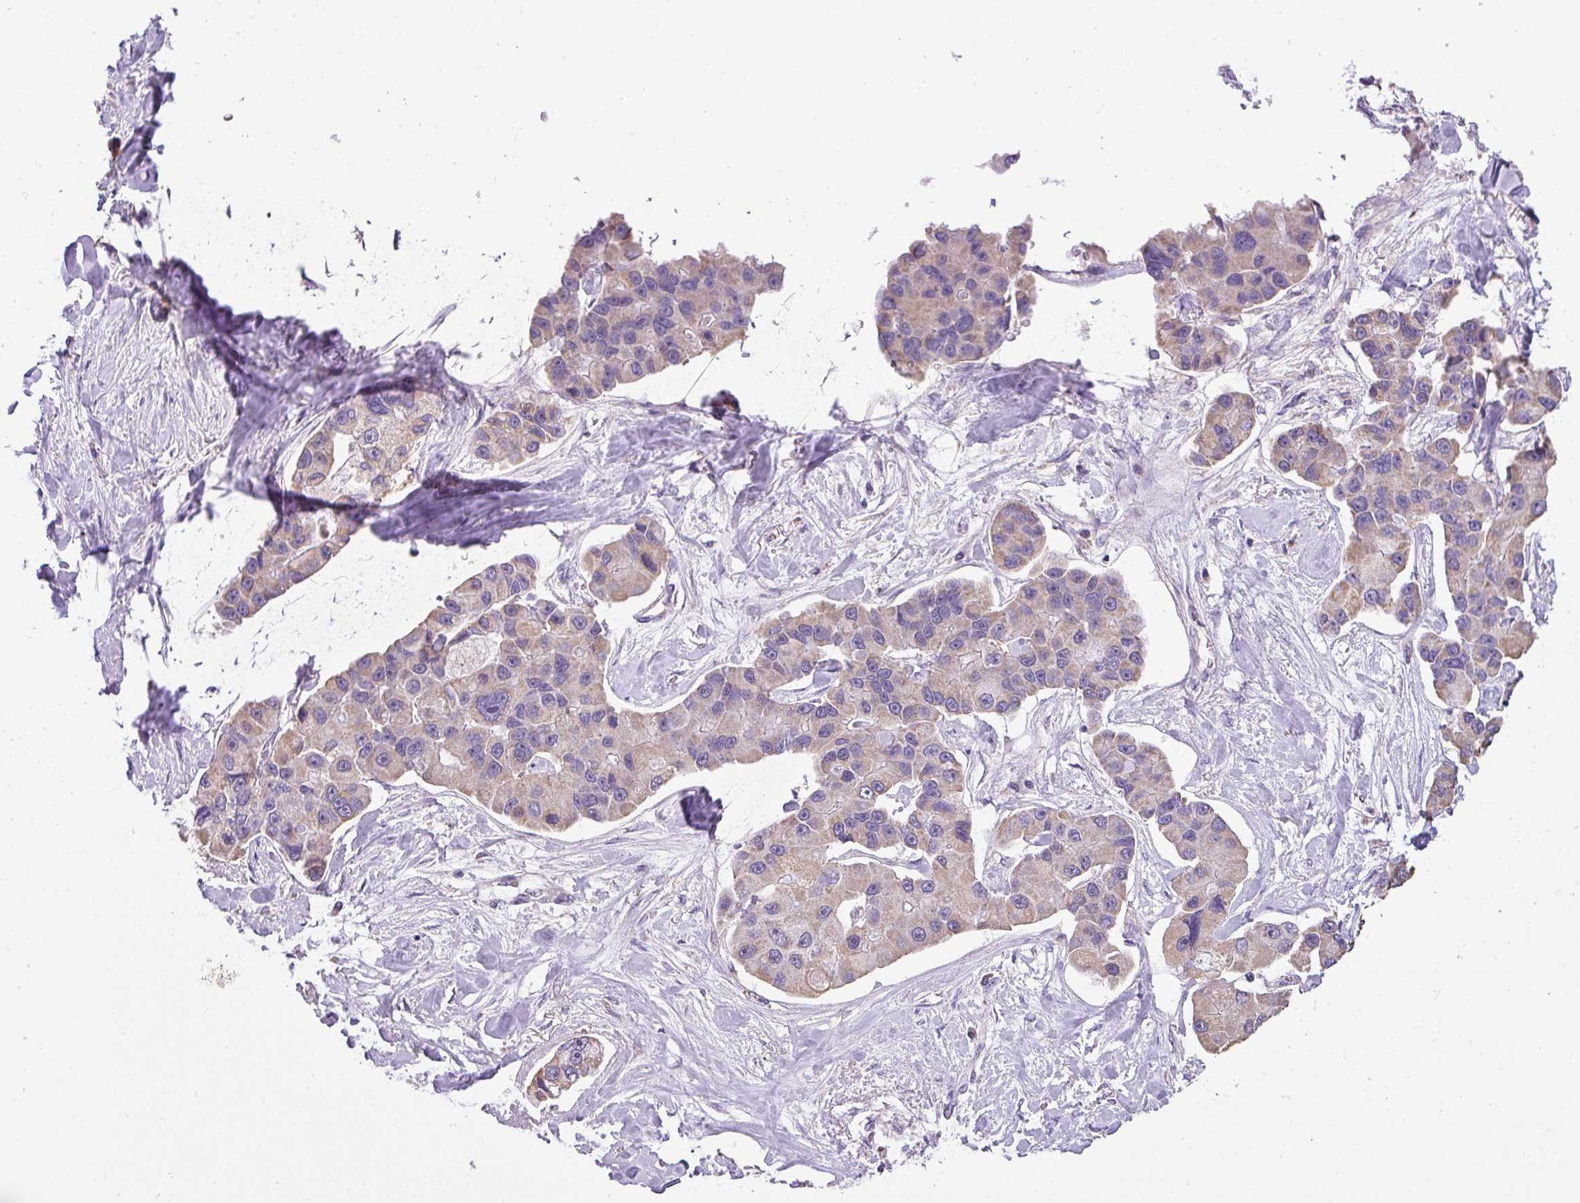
{"staining": {"intensity": "weak", "quantity": ">75%", "location": "cytoplasmic/membranous"}, "tissue": "lung cancer", "cell_type": "Tumor cells", "image_type": "cancer", "snomed": [{"axis": "morphology", "description": "Adenocarcinoma, NOS"}, {"axis": "topography", "description": "Lung"}], "caption": "Human lung adenocarcinoma stained with a brown dye reveals weak cytoplasmic/membranous positive expression in approximately >75% of tumor cells.", "gene": "PALS2", "patient": {"sex": "female", "age": 54}}